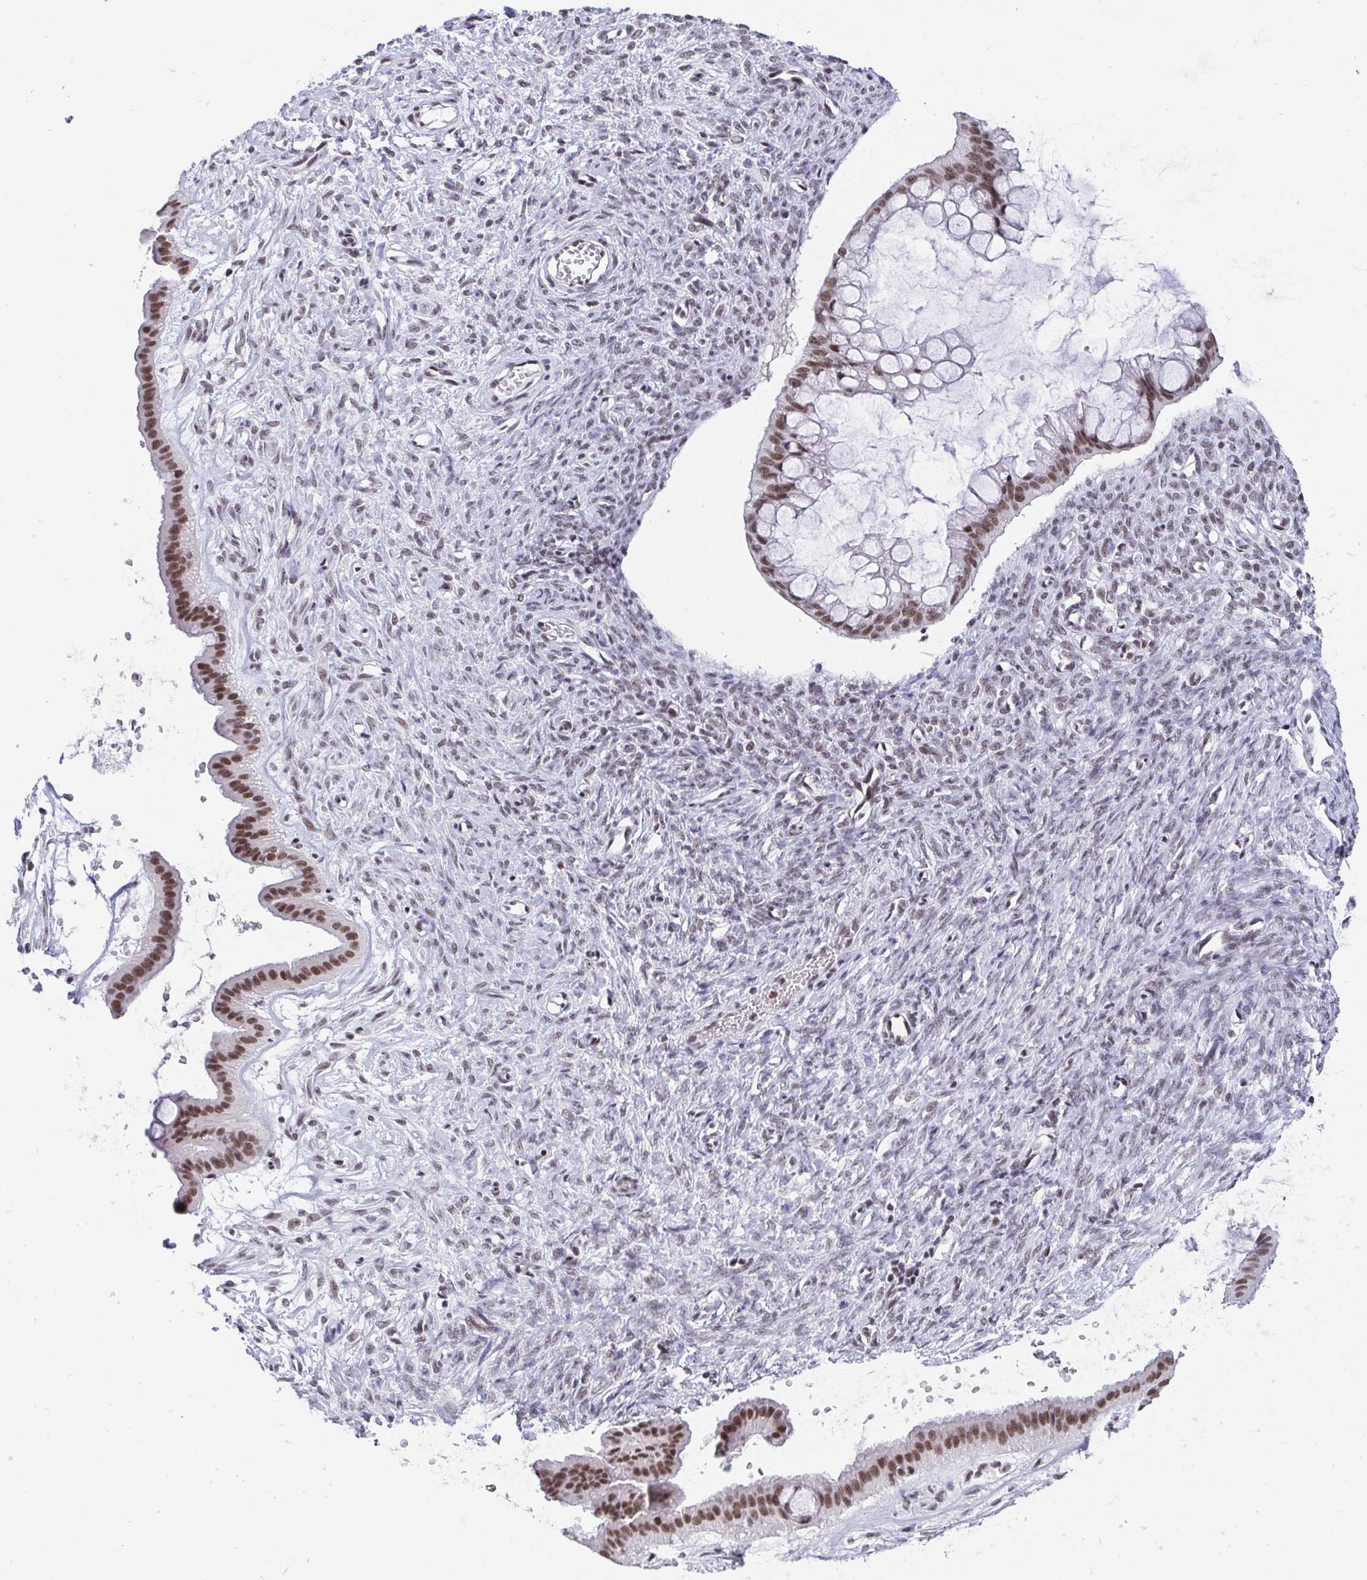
{"staining": {"intensity": "moderate", "quantity": ">75%", "location": "nuclear"}, "tissue": "ovarian cancer", "cell_type": "Tumor cells", "image_type": "cancer", "snomed": [{"axis": "morphology", "description": "Cystadenocarcinoma, mucinous, NOS"}, {"axis": "topography", "description": "Ovary"}], "caption": "A brown stain shows moderate nuclear positivity of a protein in human mucinous cystadenocarcinoma (ovarian) tumor cells.", "gene": "CTCF", "patient": {"sex": "female", "age": 73}}